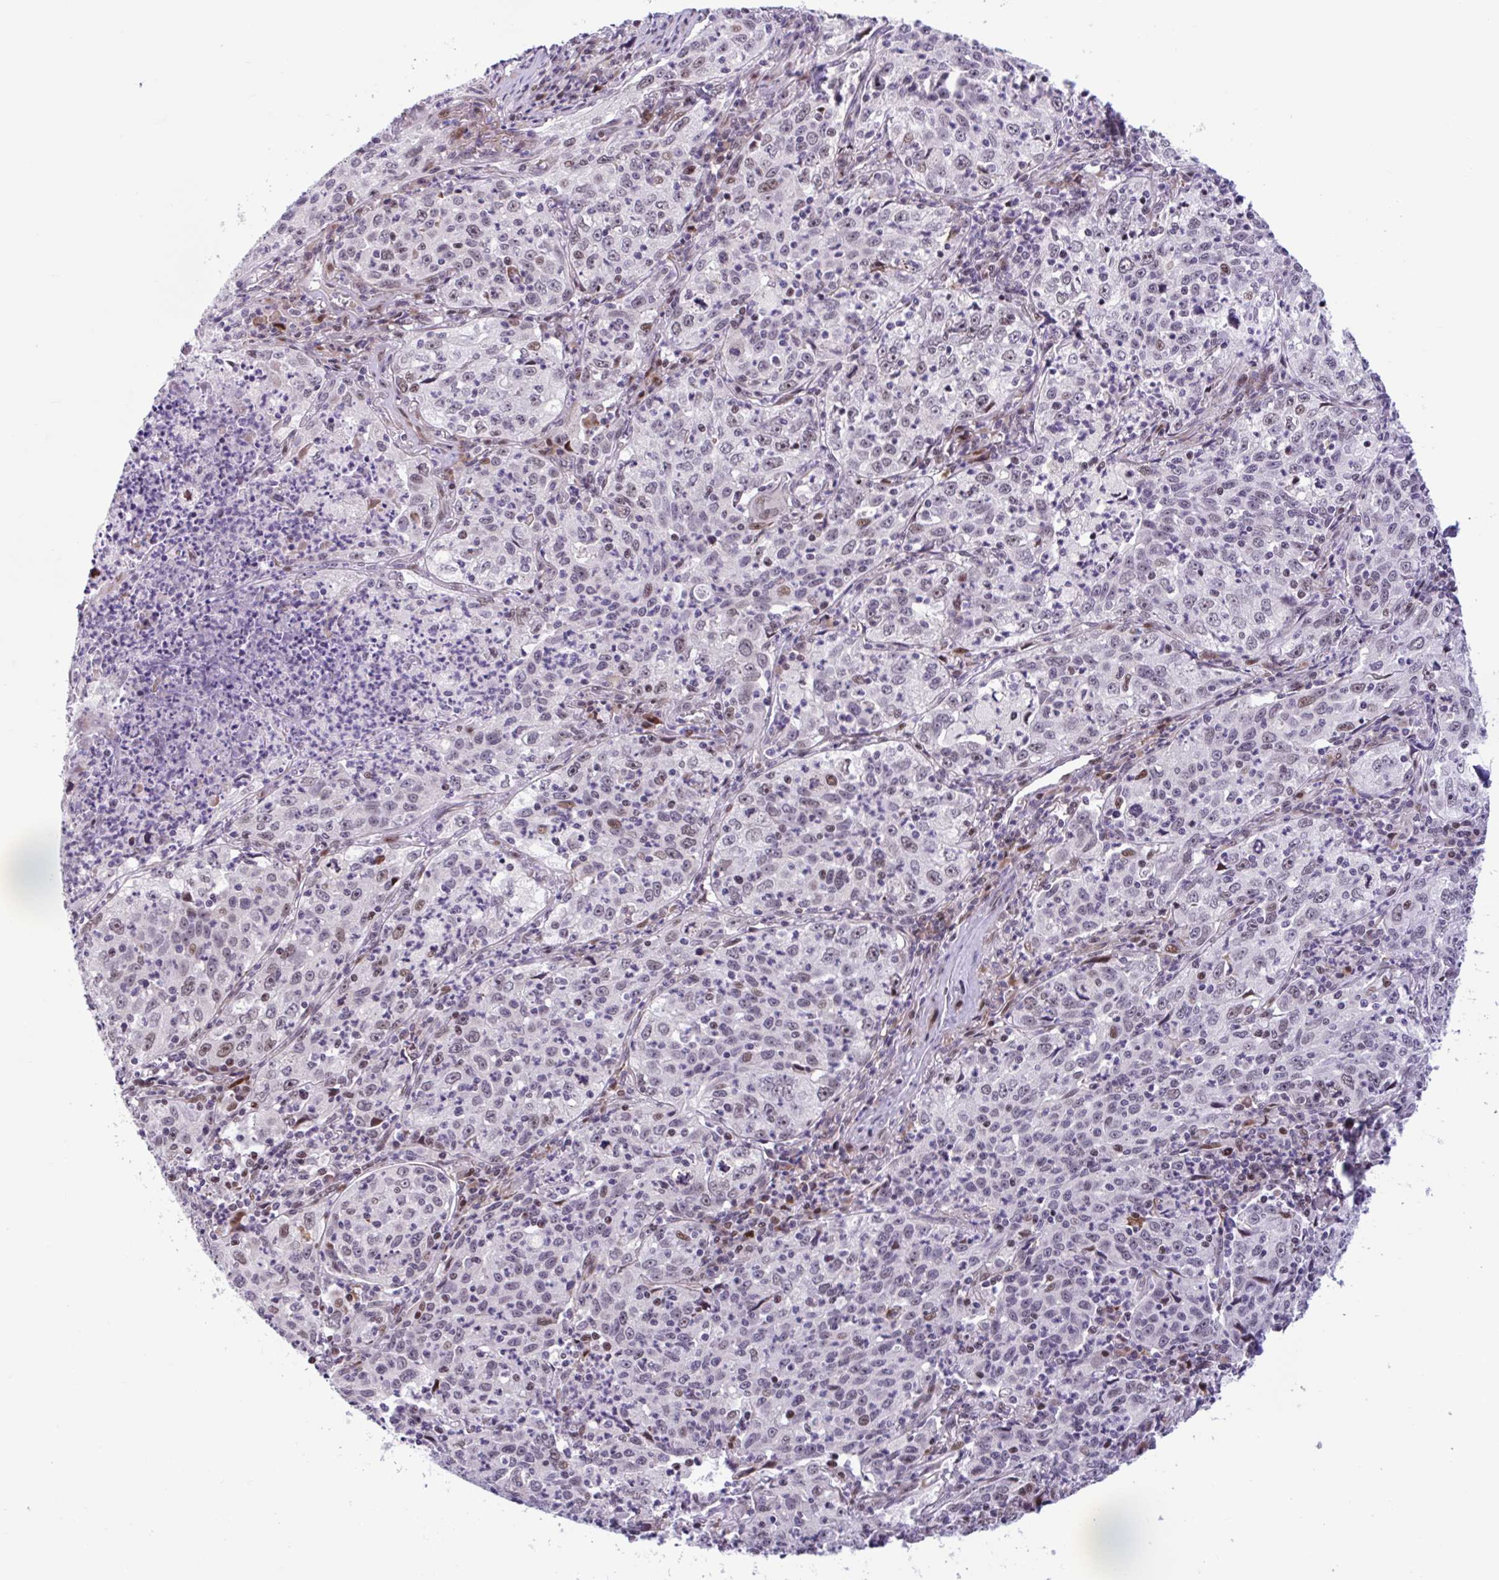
{"staining": {"intensity": "moderate", "quantity": "<25%", "location": "nuclear"}, "tissue": "lung cancer", "cell_type": "Tumor cells", "image_type": "cancer", "snomed": [{"axis": "morphology", "description": "Squamous cell carcinoma, NOS"}, {"axis": "topography", "description": "Lung"}], "caption": "Immunohistochemistry (IHC) (DAB) staining of squamous cell carcinoma (lung) displays moderate nuclear protein positivity in approximately <25% of tumor cells.", "gene": "RBL1", "patient": {"sex": "male", "age": 71}}